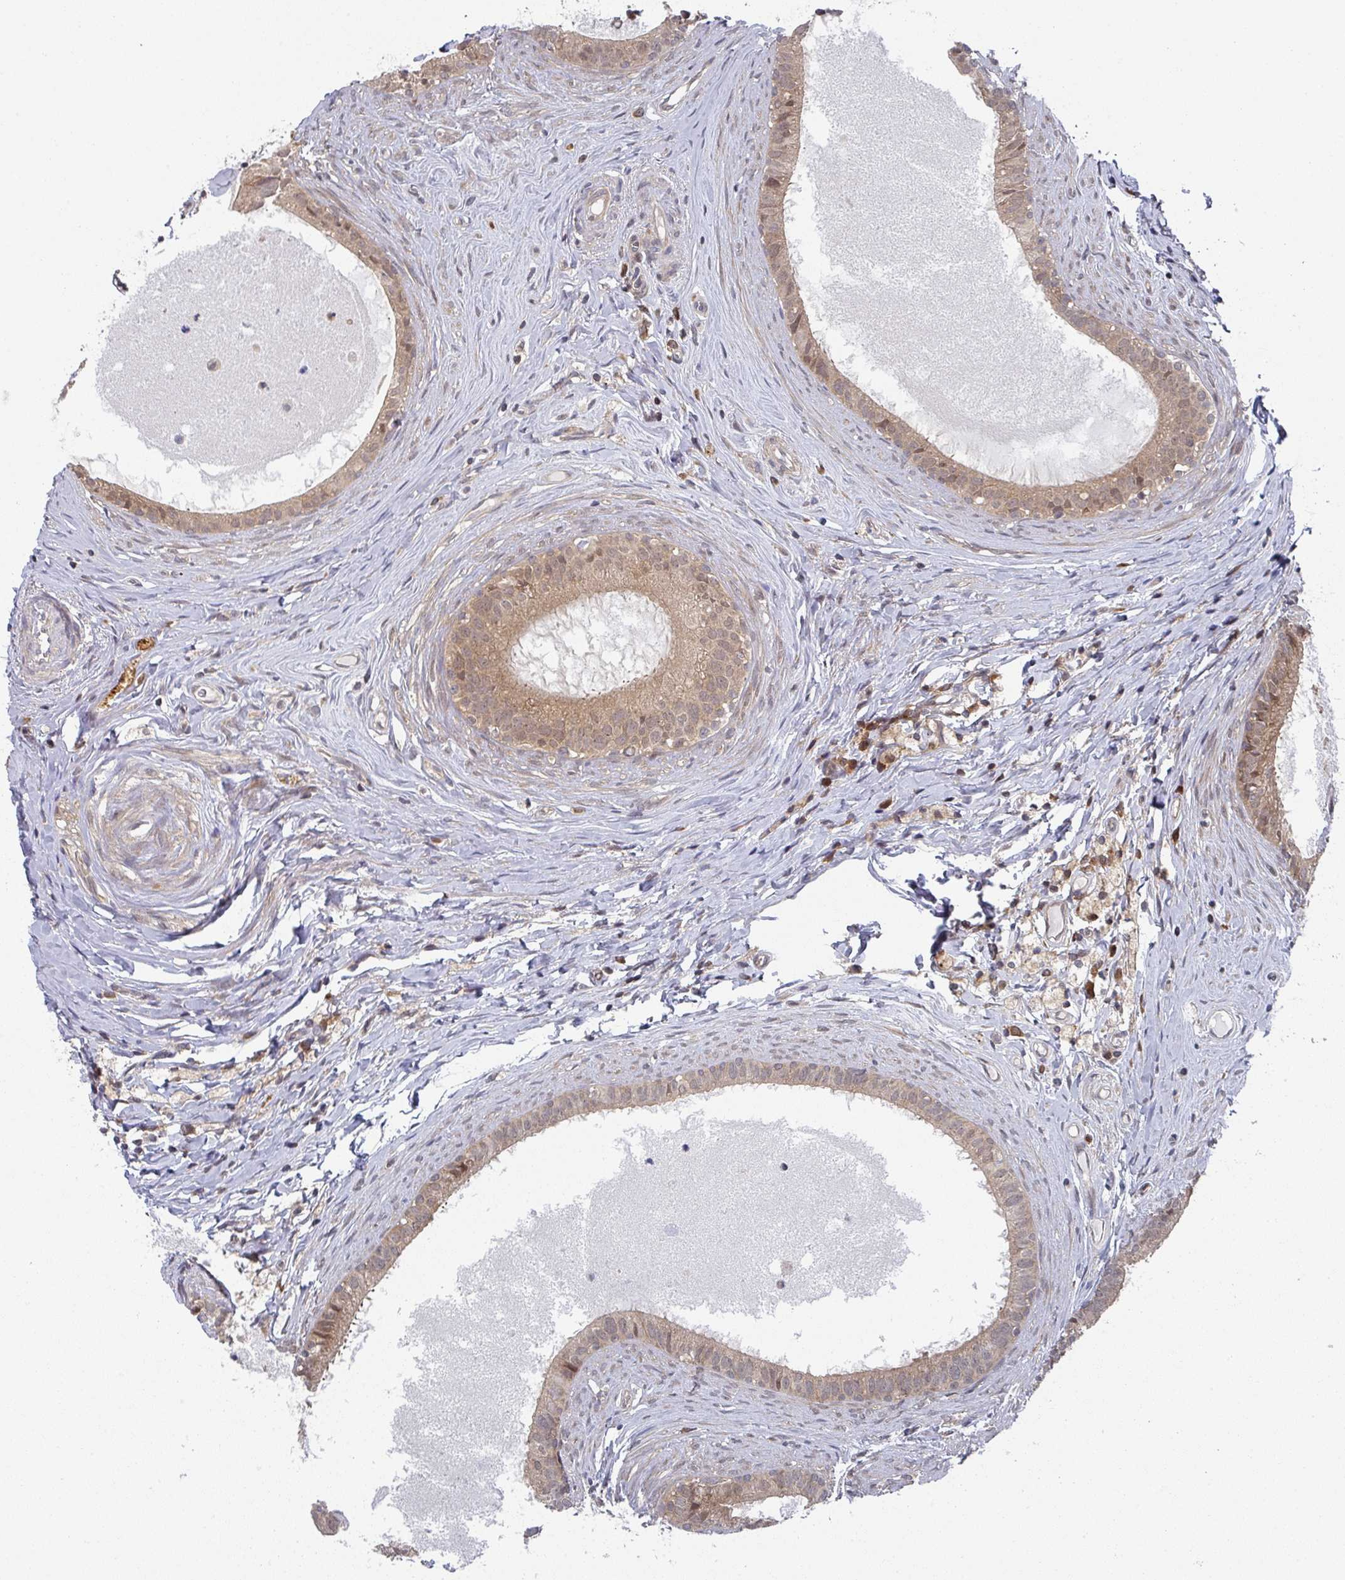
{"staining": {"intensity": "weak", "quantity": ">75%", "location": "cytoplasmic/membranous,nuclear"}, "tissue": "epididymis", "cell_type": "Glandular cells", "image_type": "normal", "snomed": [{"axis": "morphology", "description": "Normal tissue, NOS"}, {"axis": "topography", "description": "Epididymis"}], "caption": "Weak cytoplasmic/membranous,nuclear protein staining is seen in approximately >75% of glandular cells in epididymis. Using DAB (brown) and hematoxylin (blue) stains, captured at high magnification using brightfield microscopy.", "gene": "GOLGA7B", "patient": {"sex": "male", "age": 80}}